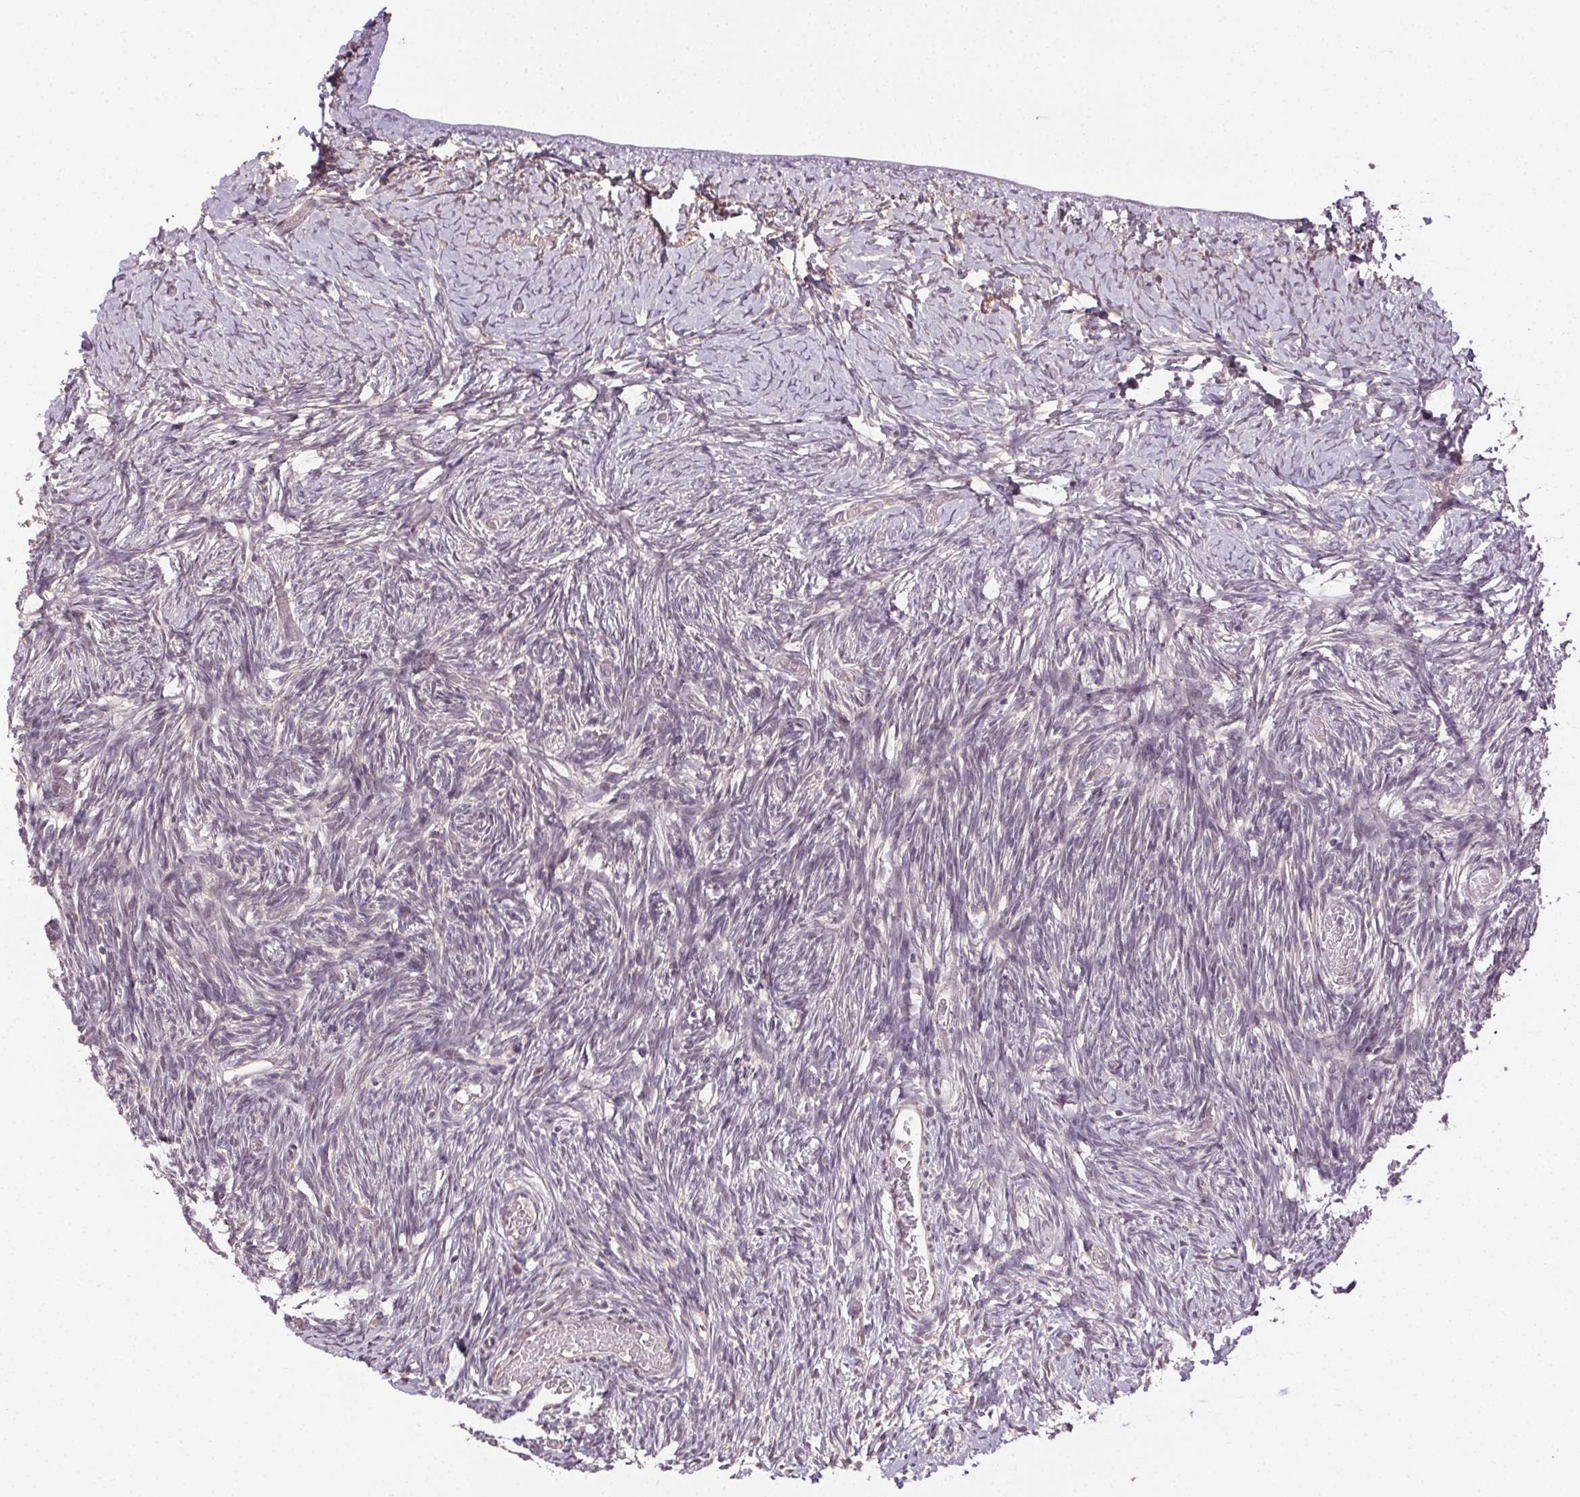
{"staining": {"intensity": "weak", "quantity": ">75%", "location": "cytoplasmic/membranous"}, "tissue": "ovary", "cell_type": "Follicle cells", "image_type": "normal", "snomed": [{"axis": "morphology", "description": "Normal tissue, NOS"}, {"axis": "topography", "description": "Ovary"}], "caption": "IHC photomicrograph of unremarkable human ovary stained for a protein (brown), which reveals low levels of weak cytoplasmic/membranous positivity in about >75% of follicle cells.", "gene": "ATP1B3", "patient": {"sex": "female", "age": 39}}